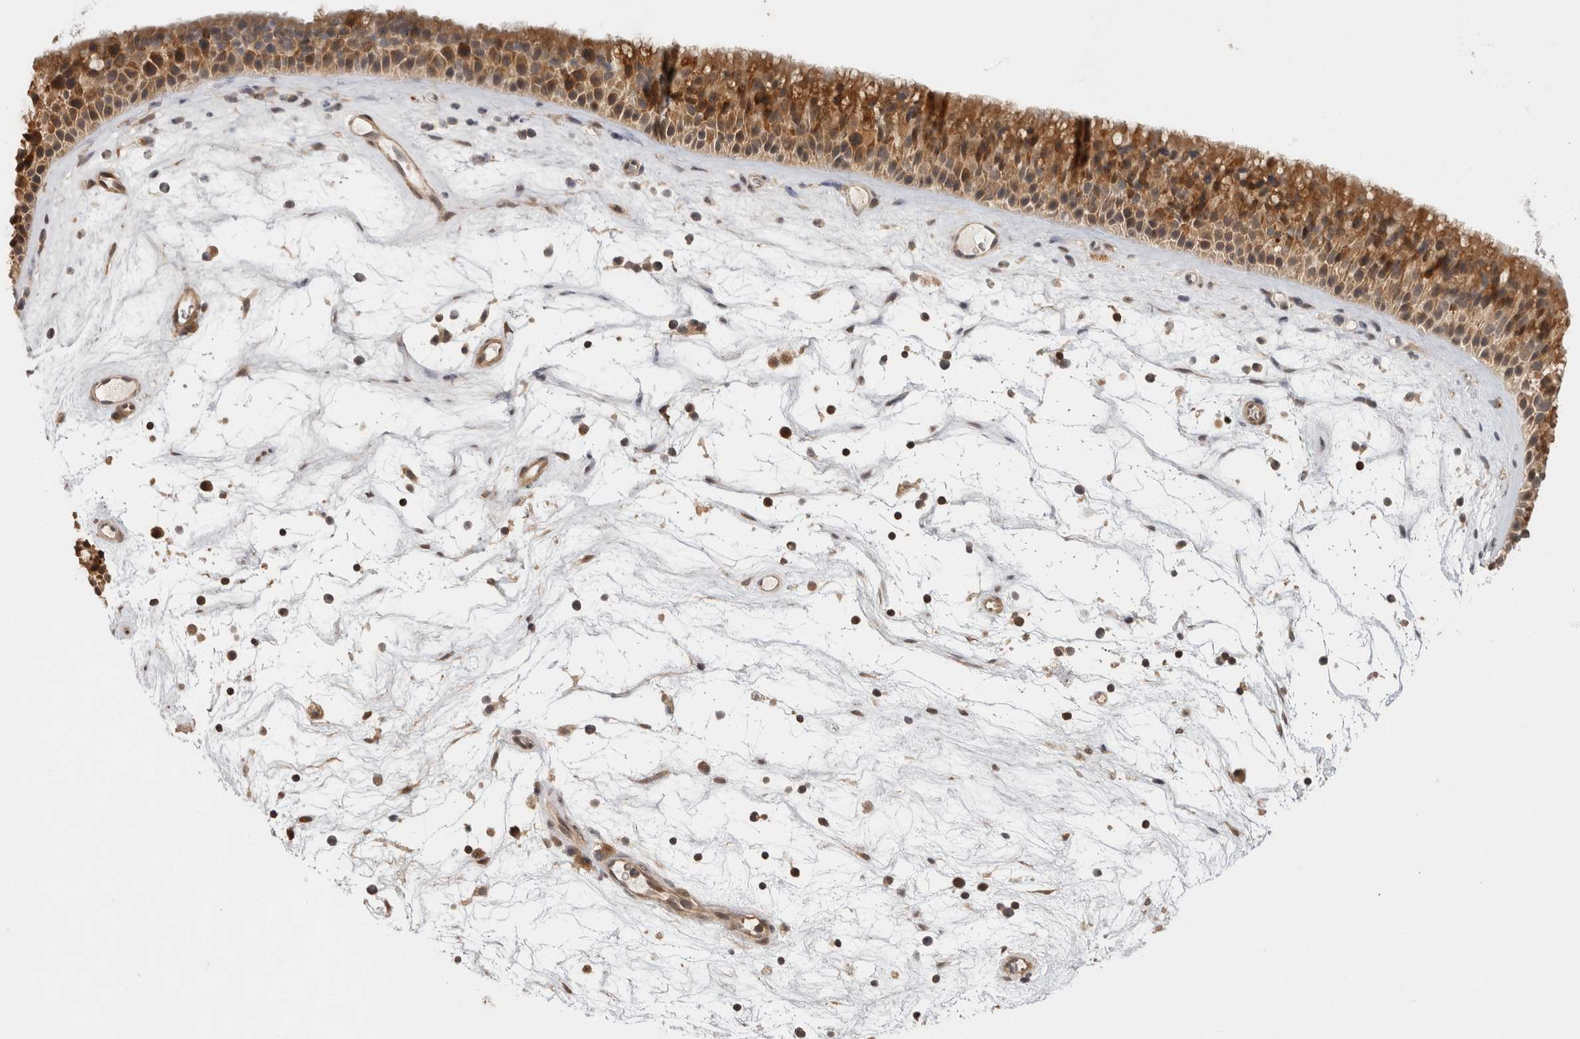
{"staining": {"intensity": "moderate", "quantity": ">75%", "location": "cytoplasmic/membranous"}, "tissue": "nasopharynx", "cell_type": "Respiratory epithelial cells", "image_type": "normal", "snomed": [{"axis": "morphology", "description": "Normal tissue, NOS"}, {"axis": "topography", "description": "Nasopharynx"}], "caption": "Immunohistochemistry histopathology image of unremarkable nasopharynx stained for a protein (brown), which shows medium levels of moderate cytoplasmic/membranous positivity in approximately >75% of respiratory epithelial cells.", "gene": "ACAT2", "patient": {"sex": "male", "age": 64}}